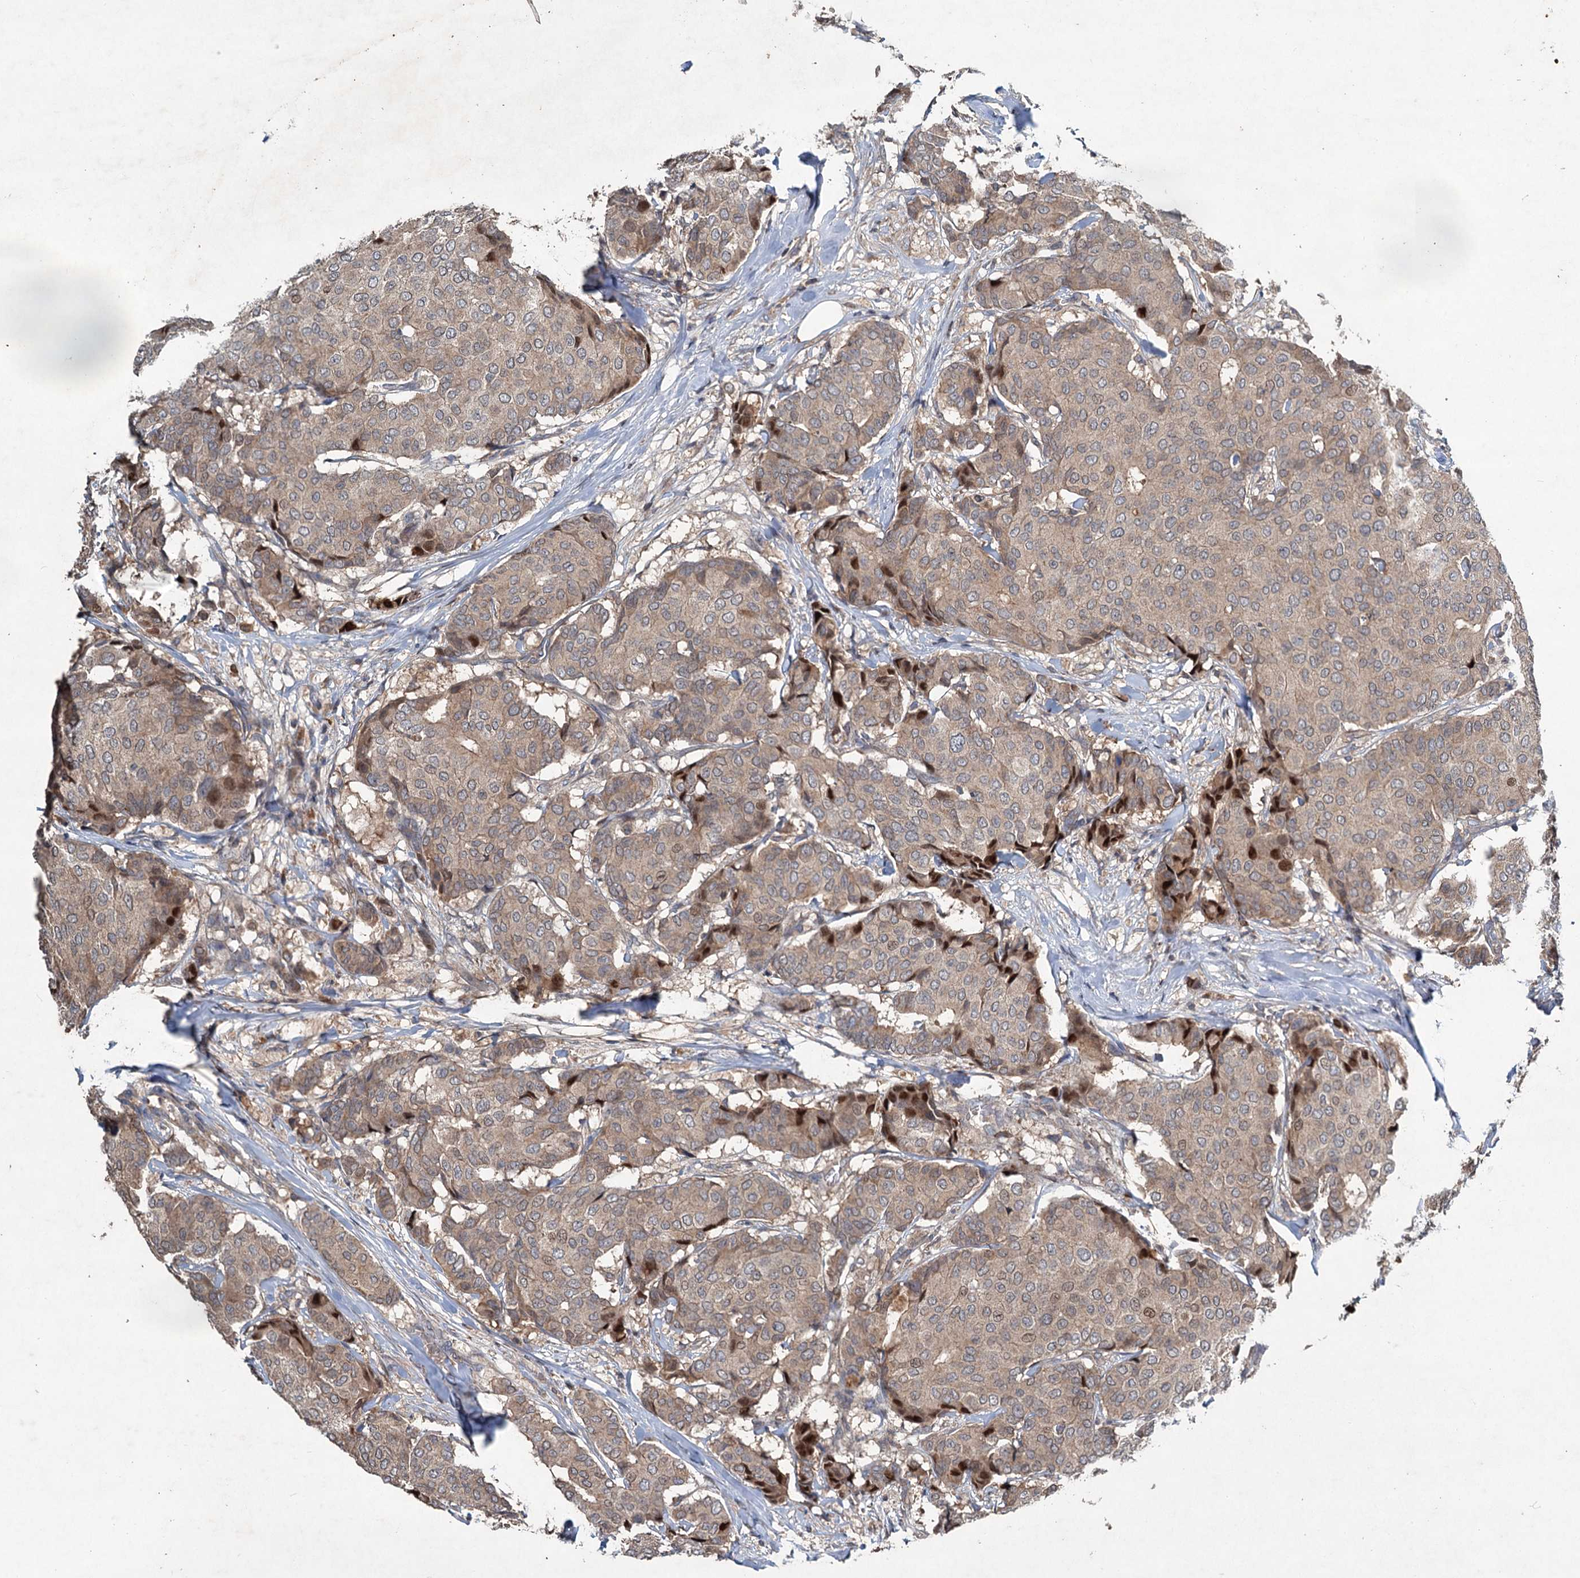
{"staining": {"intensity": "moderate", "quantity": "<25%", "location": "cytoplasmic/membranous,nuclear"}, "tissue": "breast cancer", "cell_type": "Tumor cells", "image_type": "cancer", "snomed": [{"axis": "morphology", "description": "Duct carcinoma"}, {"axis": "topography", "description": "Breast"}], "caption": "Human intraductal carcinoma (breast) stained for a protein (brown) exhibits moderate cytoplasmic/membranous and nuclear positive positivity in about <25% of tumor cells.", "gene": "TAPBPL", "patient": {"sex": "female", "age": 75}}